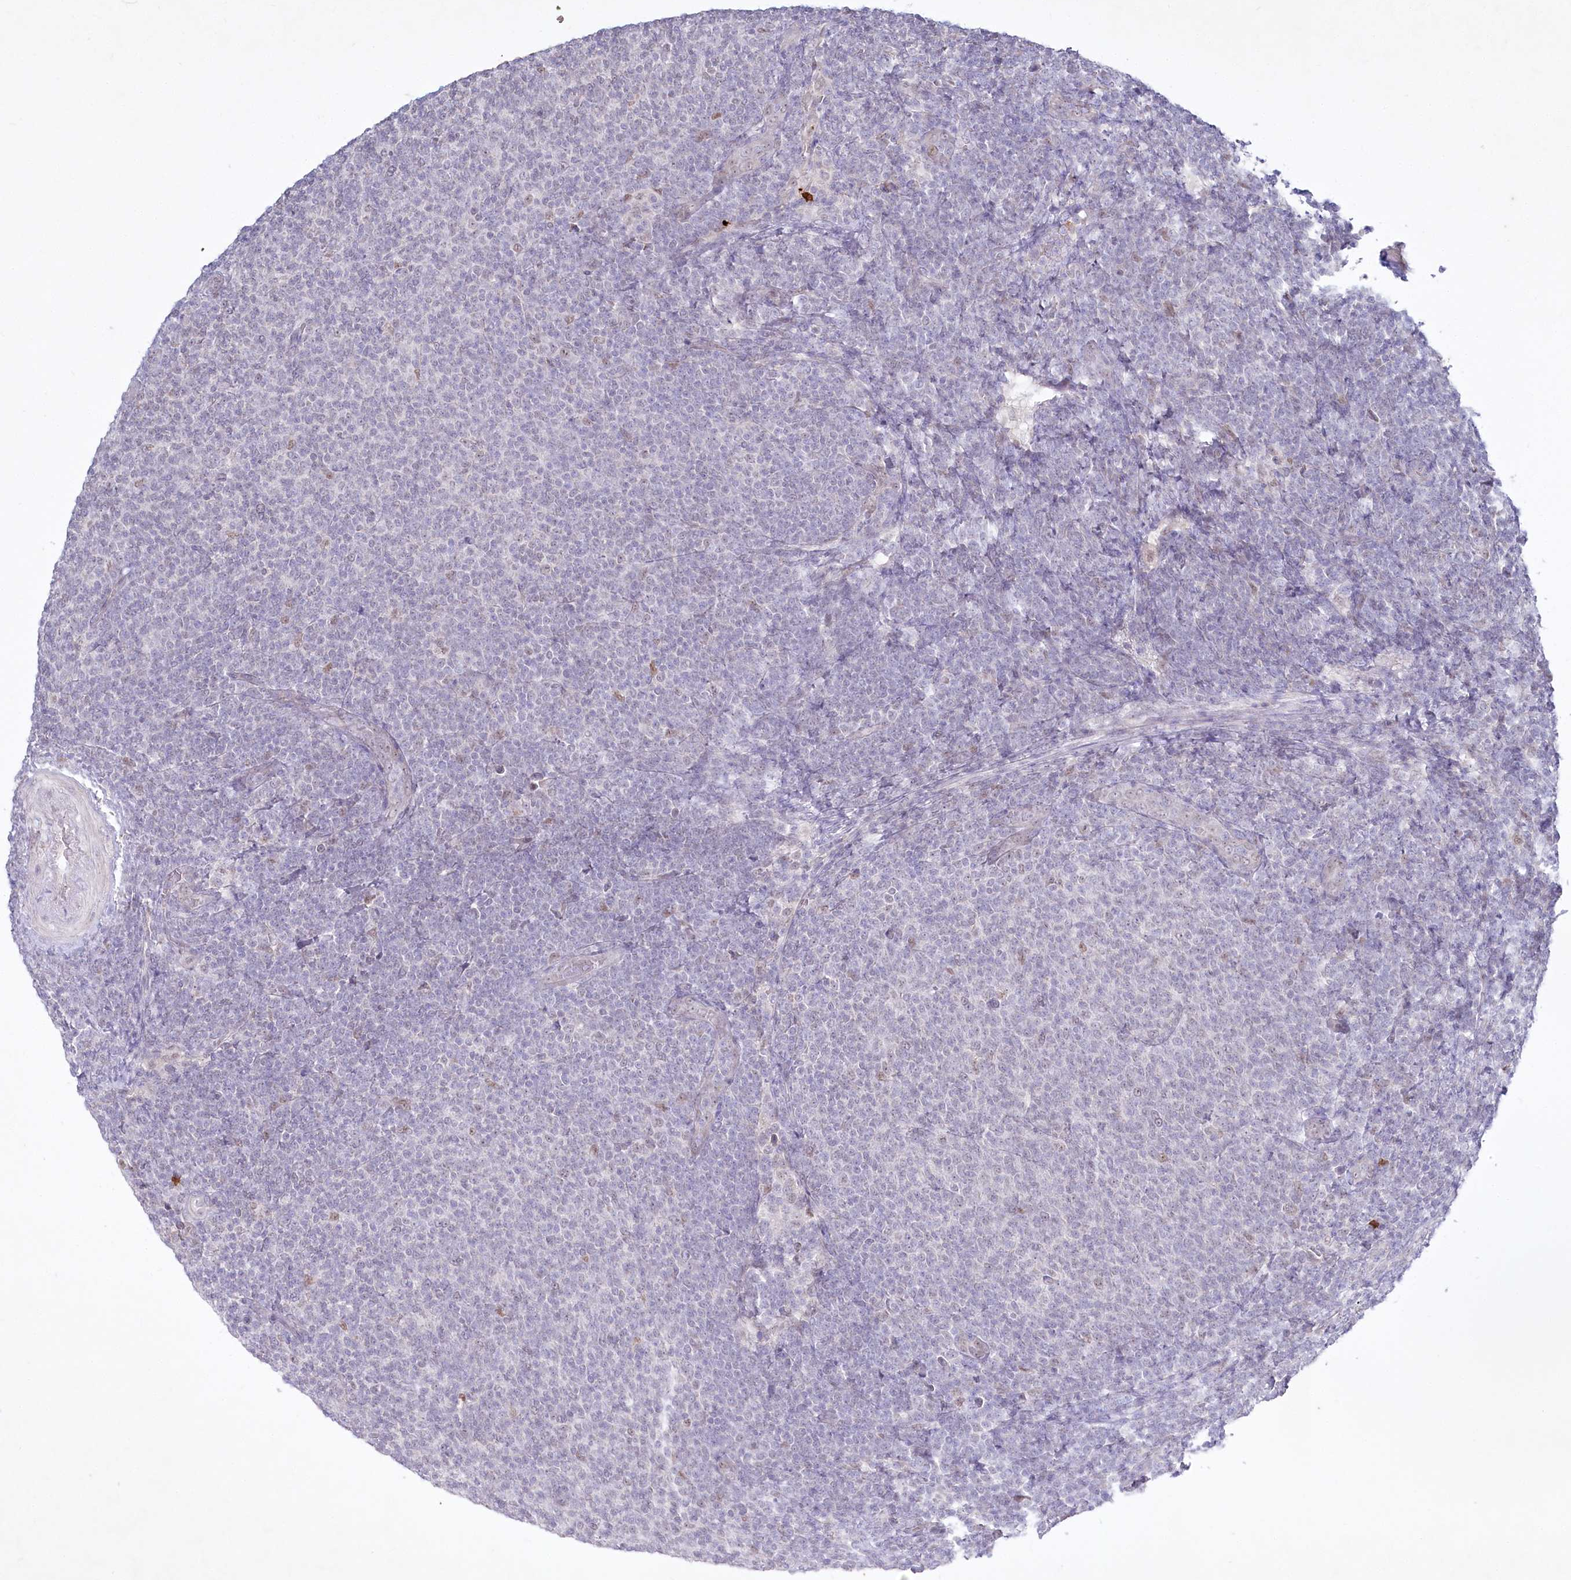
{"staining": {"intensity": "negative", "quantity": "none", "location": "none"}, "tissue": "lymphoma", "cell_type": "Tumor cells", "image_type": "cancer", "snomed": [{"axis": "morphology", "description": "Malignant lymphoma, non-Hodgkin's type, Low grade"}, {"axis": "topography", "description": "Lymph node"}], "caption": "Lymphoma was stained to show a protein in brown. There is no significant expression in tumor cells.", "gene": "ABITRAM", "patient": {"sex": "male", "age": 66}}